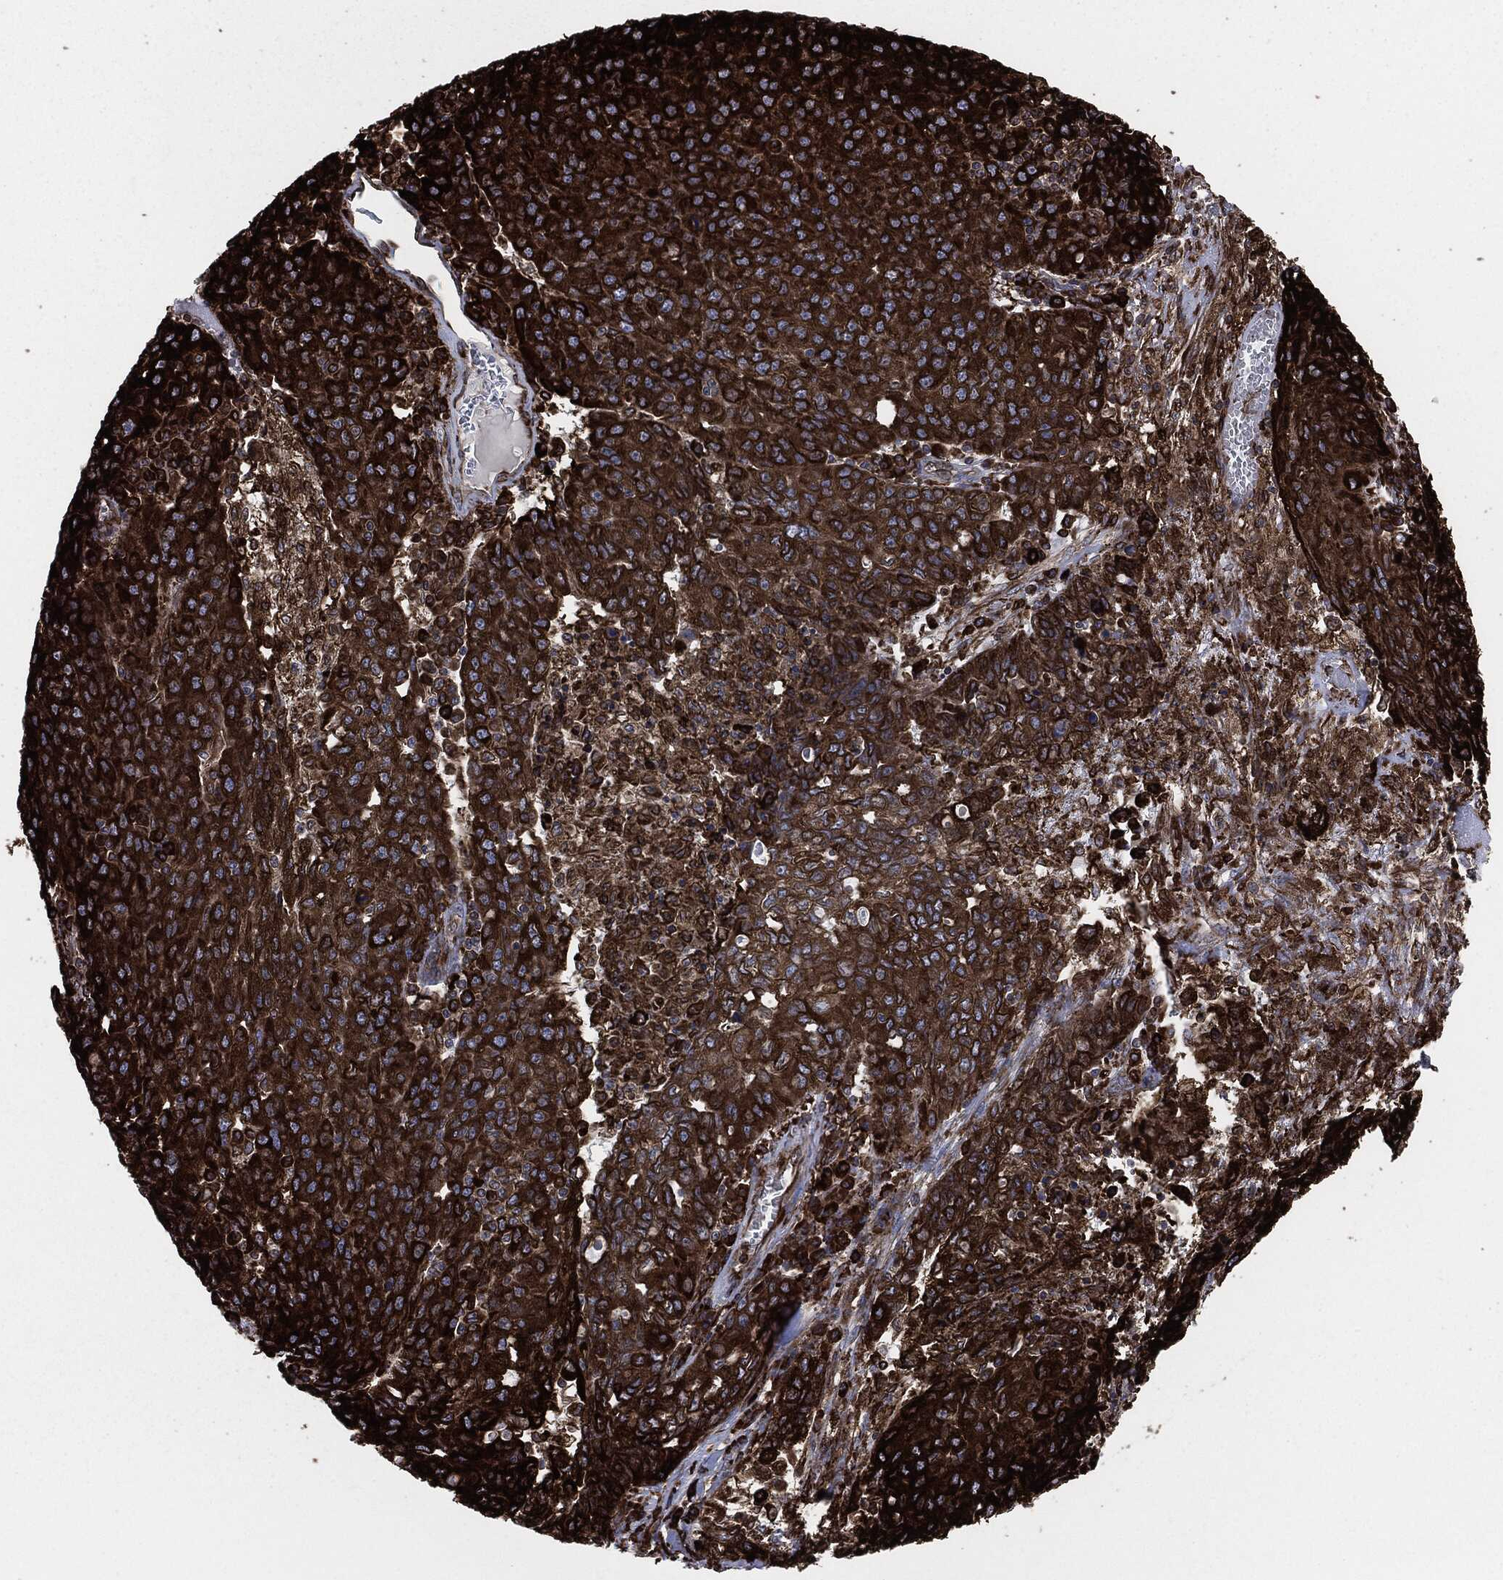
{"staining": {"intensity": "strong", "quantity": ">75%", "location": "cytoplasmic/membranous"}, "tissue": "ovarian cancer", "cell_type": "Tumor cells", "image_type": "cancer", "snomed": [{"axis": "morphology", "description": "Carcinoma, endometroid"}, {"axis": "topography", "description": "Ovary"}], "caption": "IHC histopathology image of human endometroid carcinoma (ovarian) stained for a protein (brown), which demonstrates high levels of strong cytoplasmic/membranous expression in about >75% of tumor cells.", "gene": "CALR", "patient": {"sex": "female", "age": 50}}